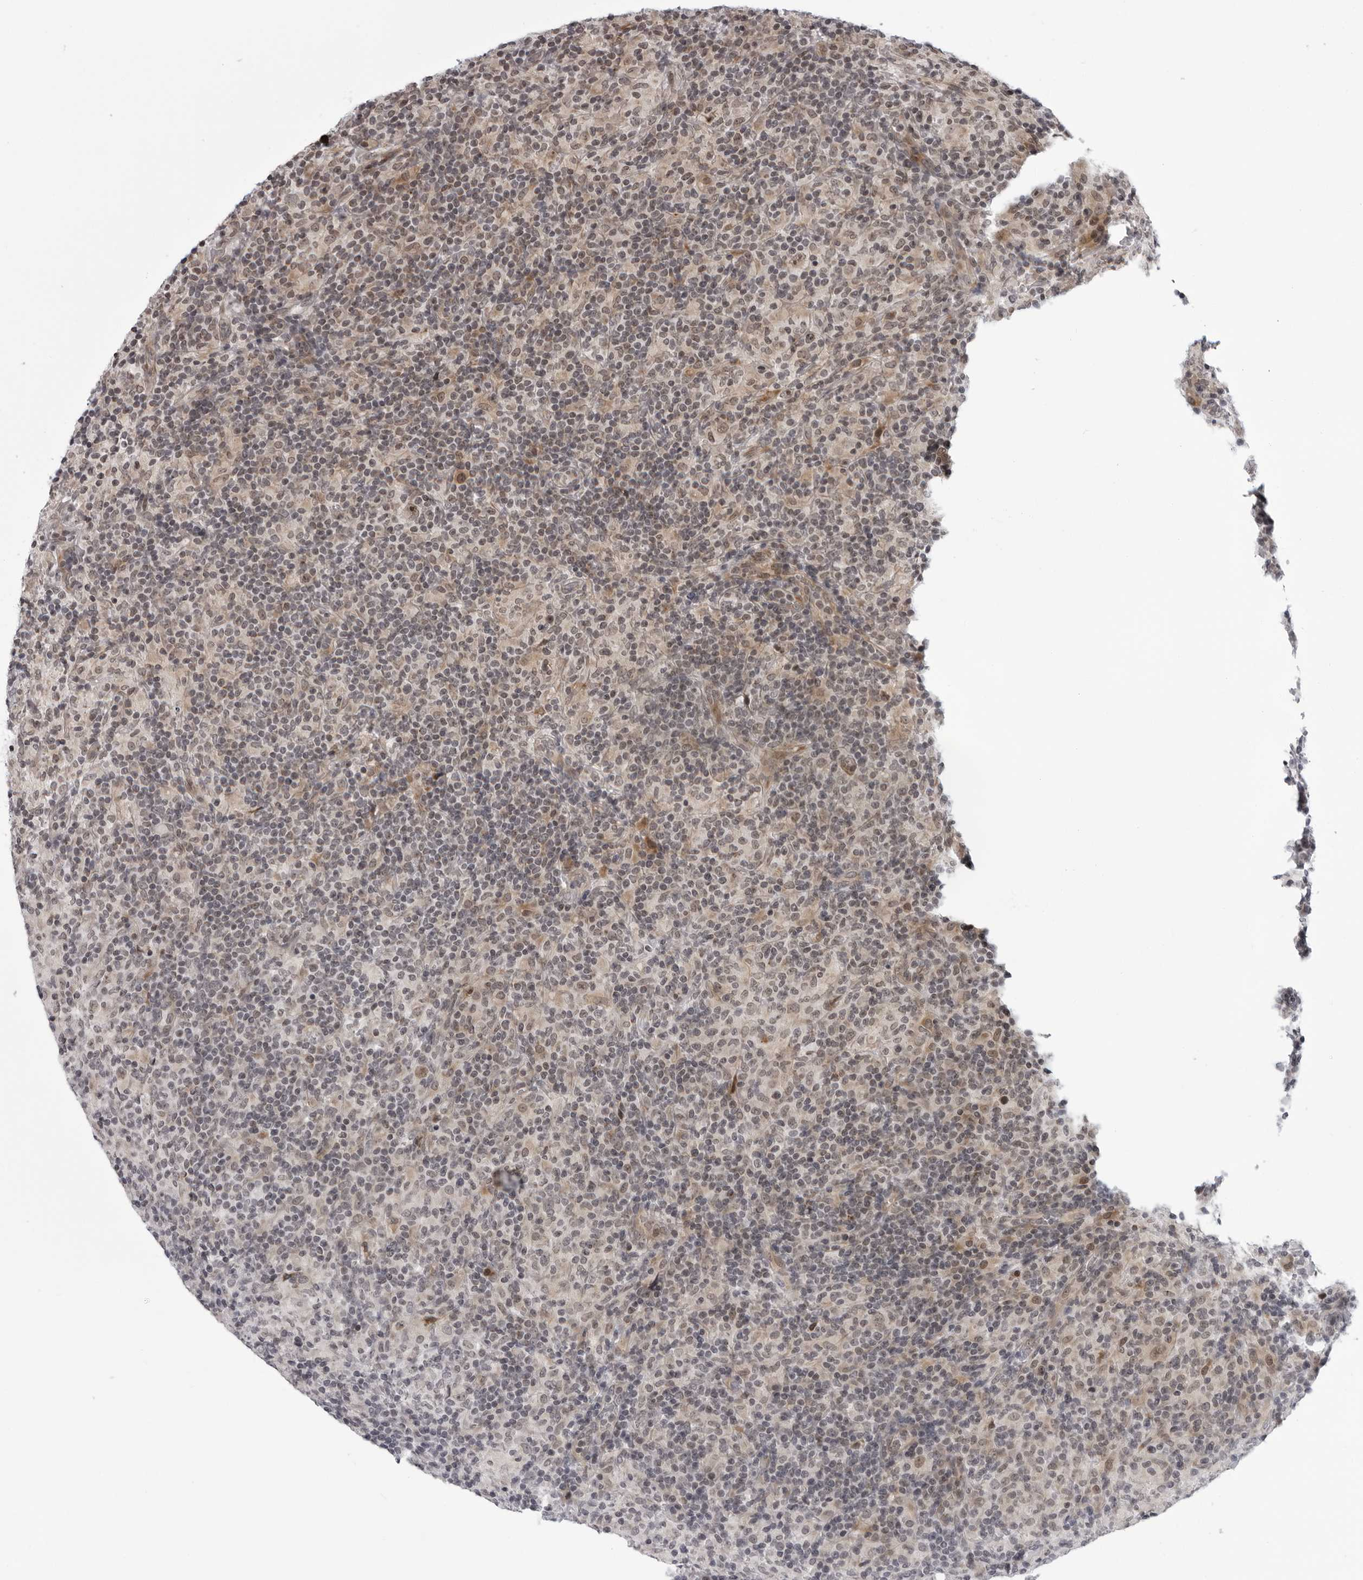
{"staining": {"intensity": "weak", "quantity": "25%-75%", "location": "cytoplasmic/membranous,nuclear"}, "tissue": "lymphoma", "cell_type": "Tumor cells", "image_type": "cancer", "snomed": [{"axis": "morphology", "description": "Hodgkin's disease, NOS"}, {"axis": "topography", "description": "Lymph node"}], "caption": "Protein staining by immunohistochemistry reveals weak cytoplasmic/membranous and nuclear expression in about 25%-75% of tumor cells in Hodgkin's disease.", "gene": "GCSAML", "patient": {"sex": "male", "age": 70}}